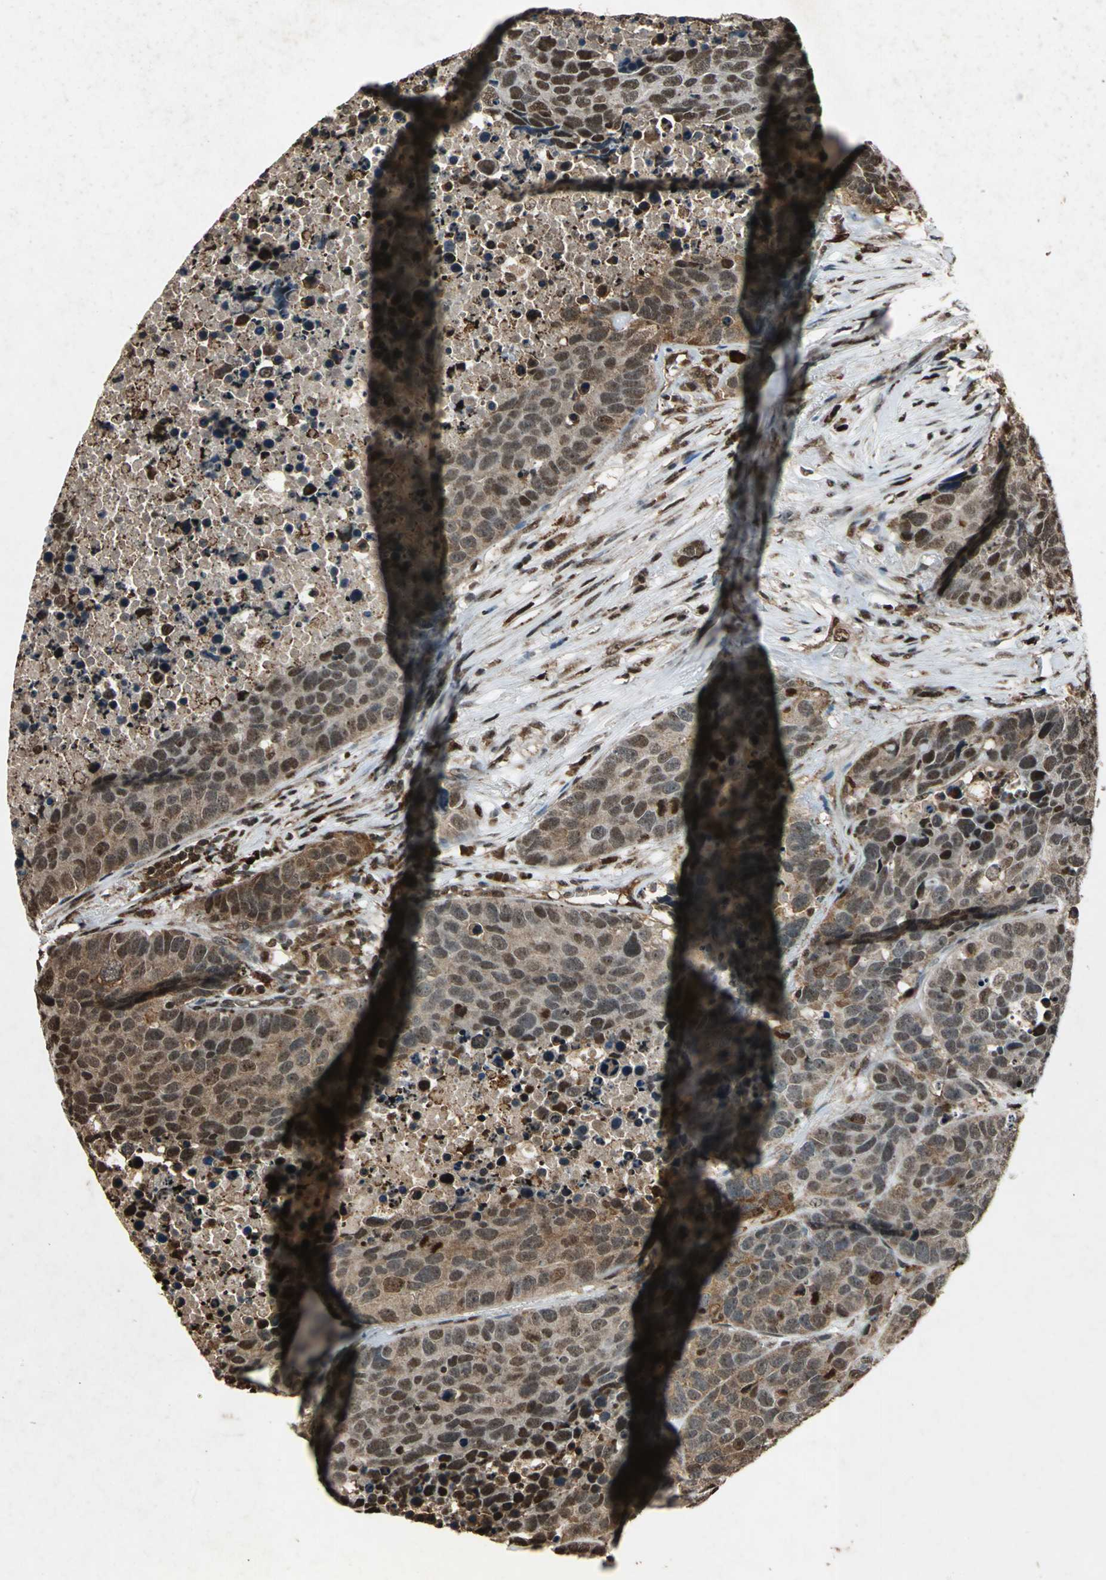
{"staining": {"intensity": "moderate", "quantity": ">75%", "location": "cytoplasmic/membranous,nuclear"}, "tissue": "carcinoid", "cell_type": "Tumor cells", "image_type": "cancer", "snomed": [{"axis": "morphology", "description": "Carcinoid, malignant, NOS"}, {"axis": "topography", "description": "Lung"}], "caption": "Immunohistochemical staining of carcinoid exhibits moderate cytoplasmic/membranous and nuclear protein staining in about >75% of tumor cells.", "gene": "ANP32A", "patient": {"sex": "male", "age": 60}}